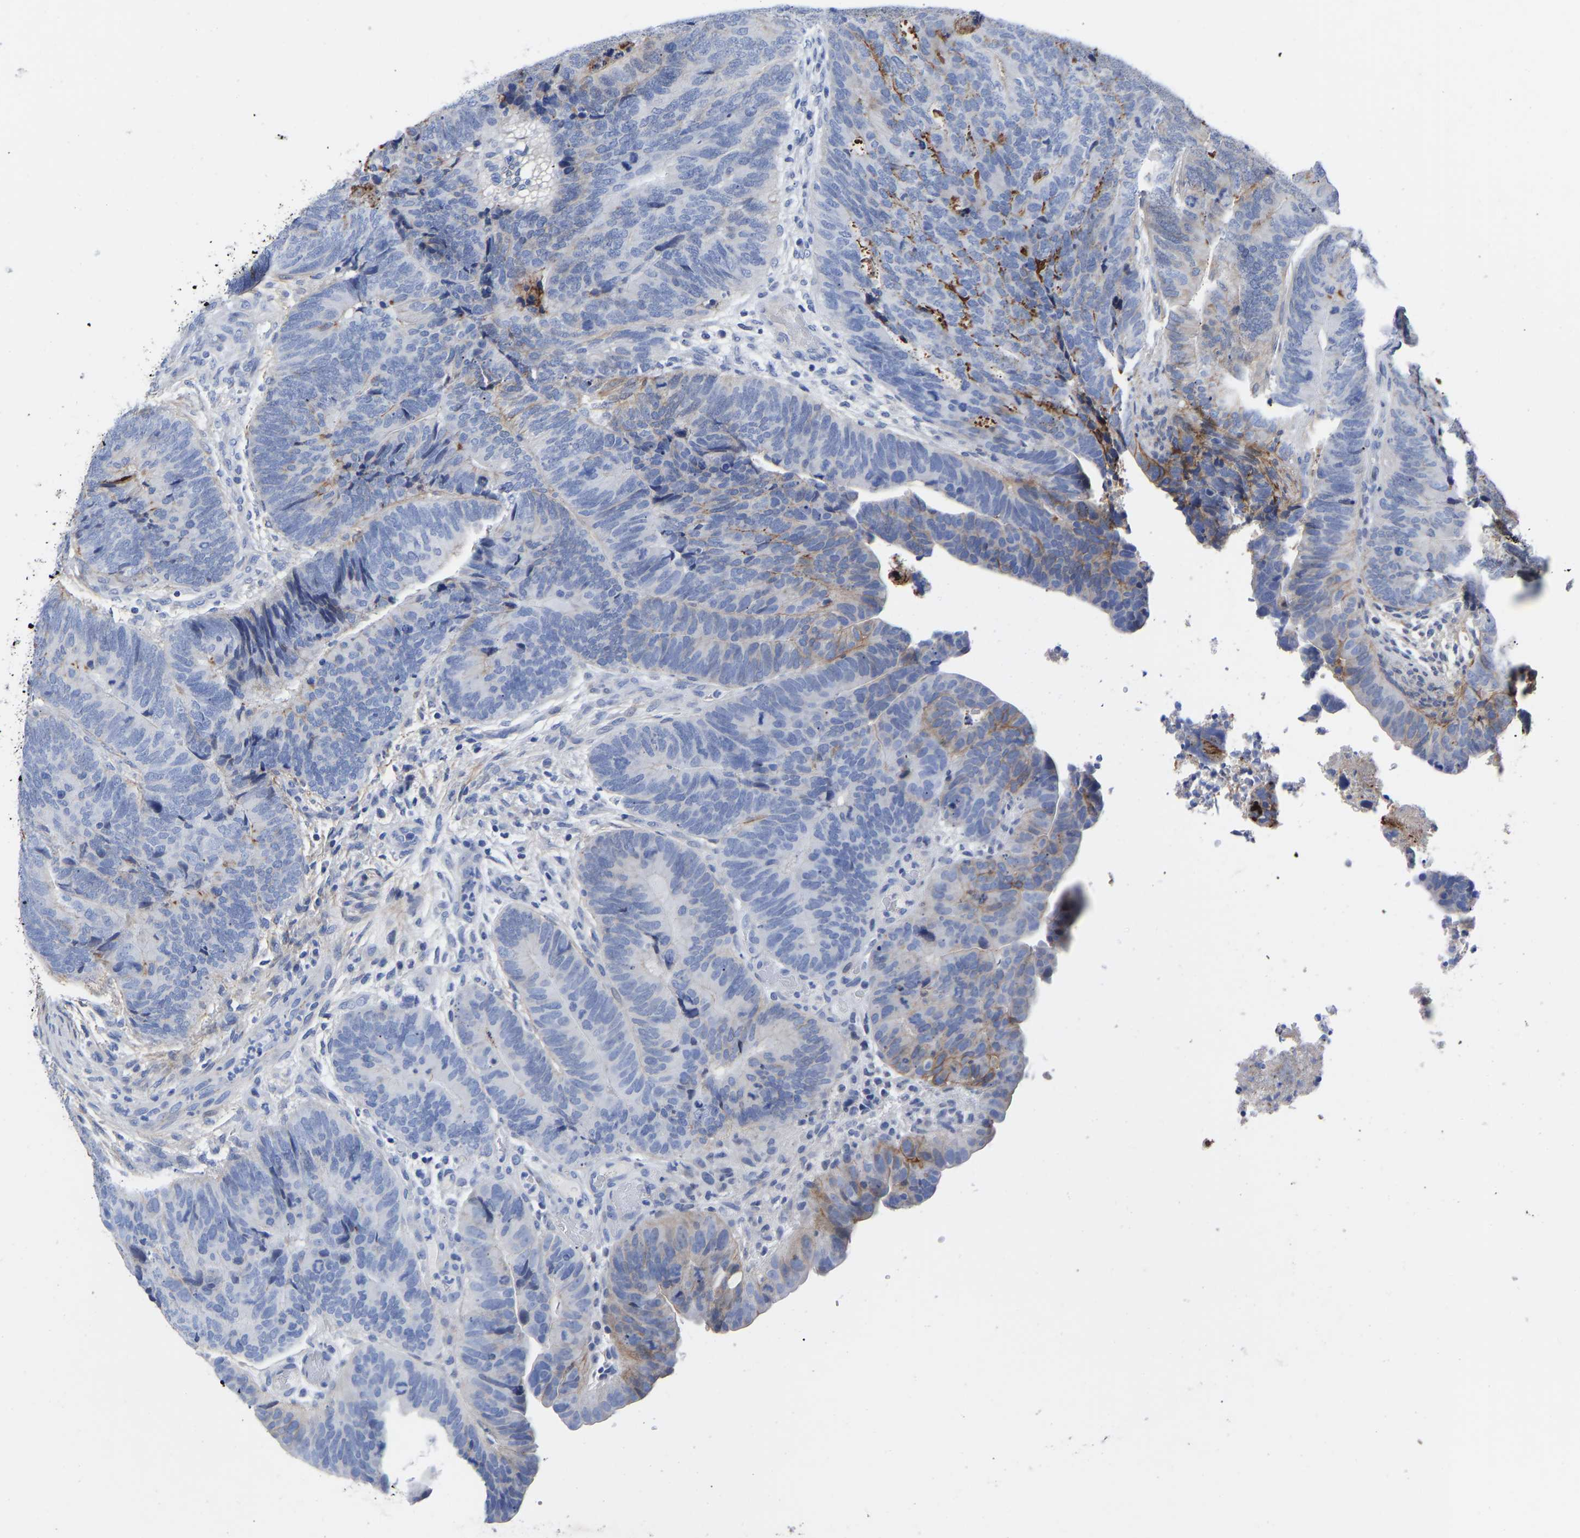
{"staining": {"intensity": "moderate", "quantity": "<25%", "location": "cytoplasmic/membranous"}, "tissue": "colorectal cancer", "cell_type": "Tumor cells", "image_type": "cancer", "snomed": [{"axis": "morphology", "description": "Adenocarcinoma, NOS"}, {"axis": "topography", "description": "Colon"}], "caption": "Moderate cytoplasmic/membranous expression is present in about <25% of tumor cells in adenocarcinoma (colorectal).", "gene": "GPA33", "patient": {"sex": "female", "age": 67}}